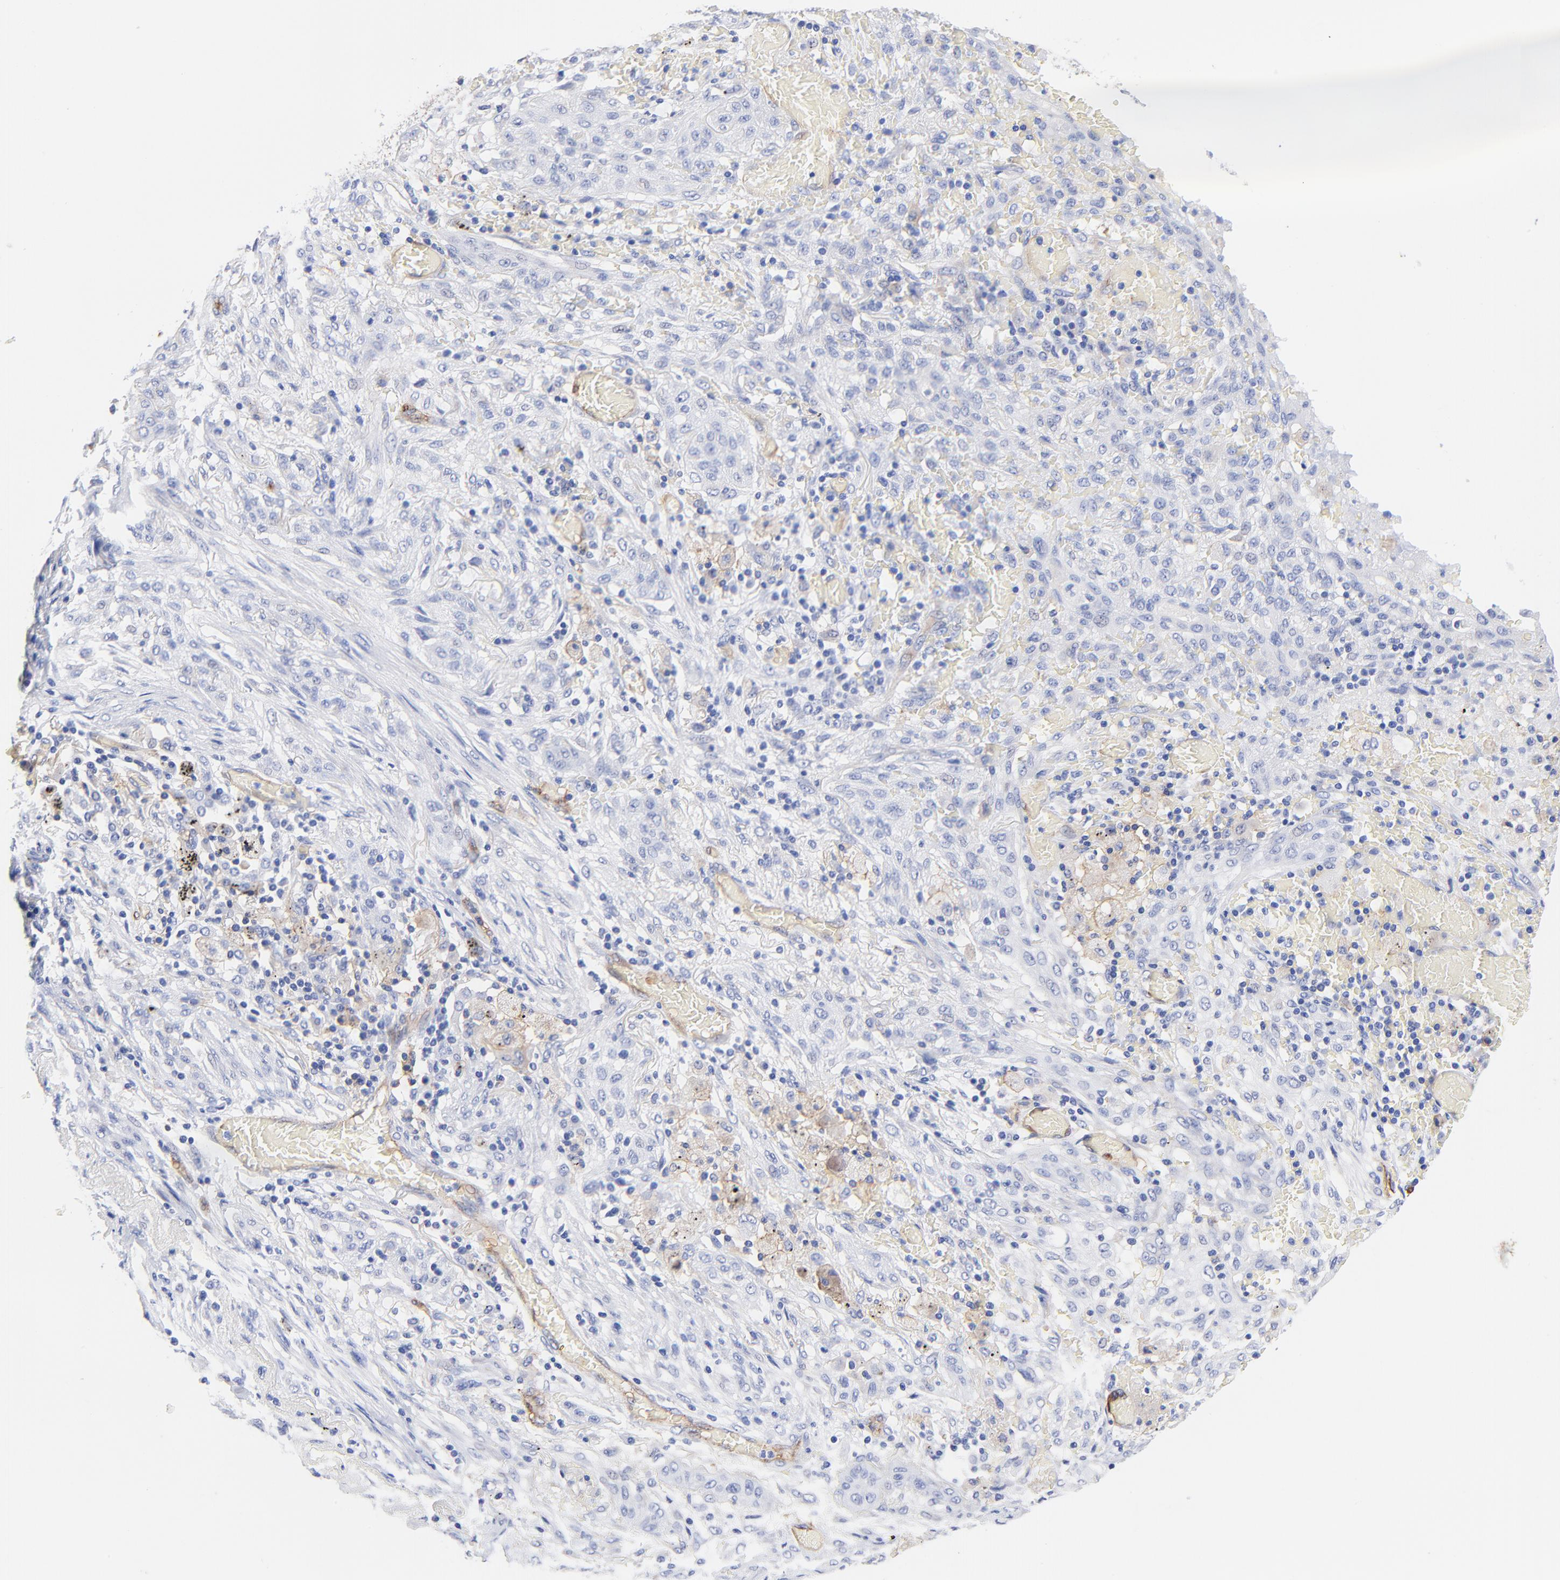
{"staining": {"intensity": "negative", "quantity": "none", "location": "none"}, "tissue": "lung cancer", "cell_type": "Tumor cells", "image_type": "cancer", "snomed": [{"axis": "morphology", "description": "Squamous cell carcinoma, NOS"}, {"axis": "topography", "description": "Lung"}], "caption": "Protein analysis of lung cancer (squamous cell carcinoma) exhibits no significant expression in tumor cells.", "gene": "SLC44A2", "patient": {"sex": "female", "age": 47}}